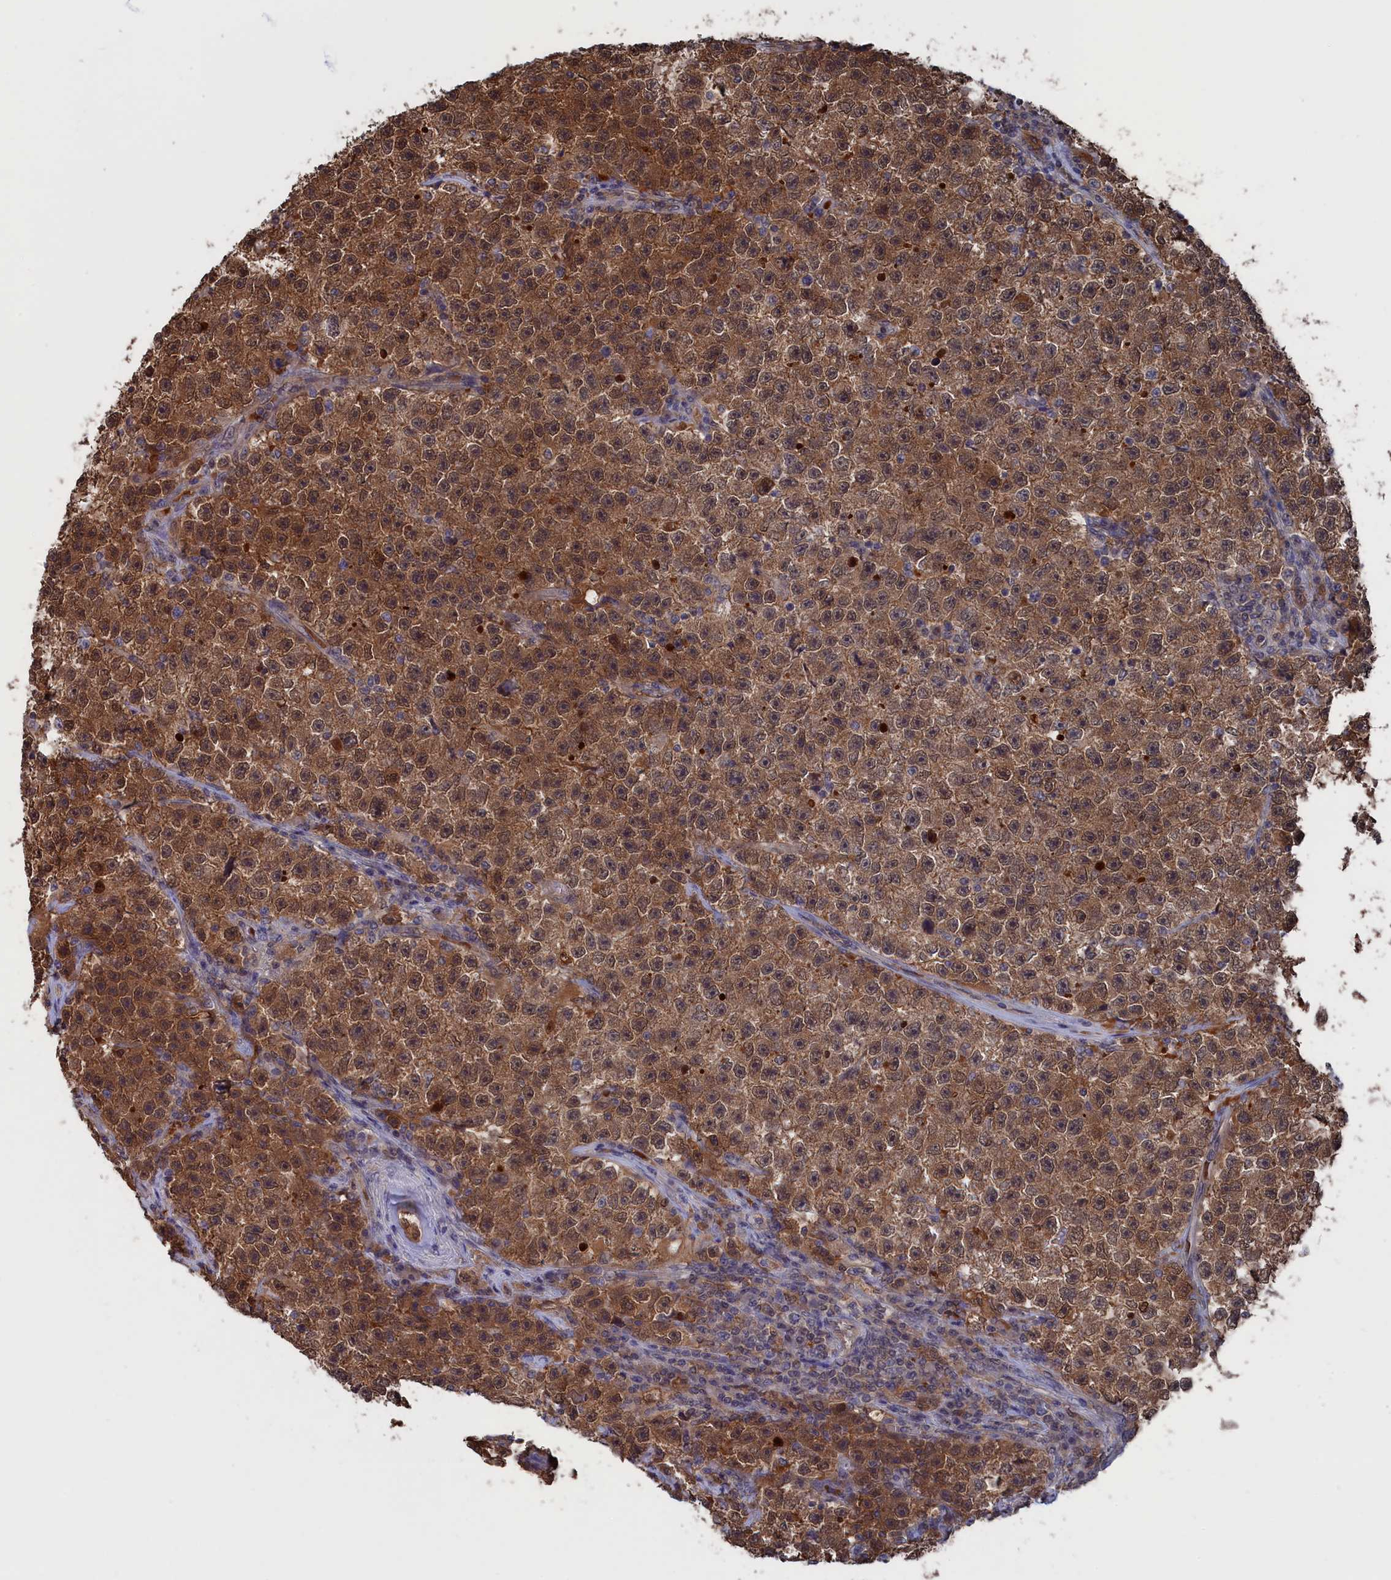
{"staining": {"intensity": "moderate", "quantity": ">75%", "location": "cytoplasmic/membranous"}, "tissue": "testis cancer", "cell_type": "Tumor cells", "image_type": "cancer", "snomed": [{"axis": "morphology", "description": "Seminoma, NOS"}, {"axis": "topography", "description": "Testis"}], "caption": "Testis cancer stained with DAB (3,3'-diaminobenzidine) IHC shows medium levels of moderate cytoplasmic/membranous positivity in approximately >75% of tumor cells.", "gene": "NUTF2", "patient": {"sex": "male", "age": 22}}